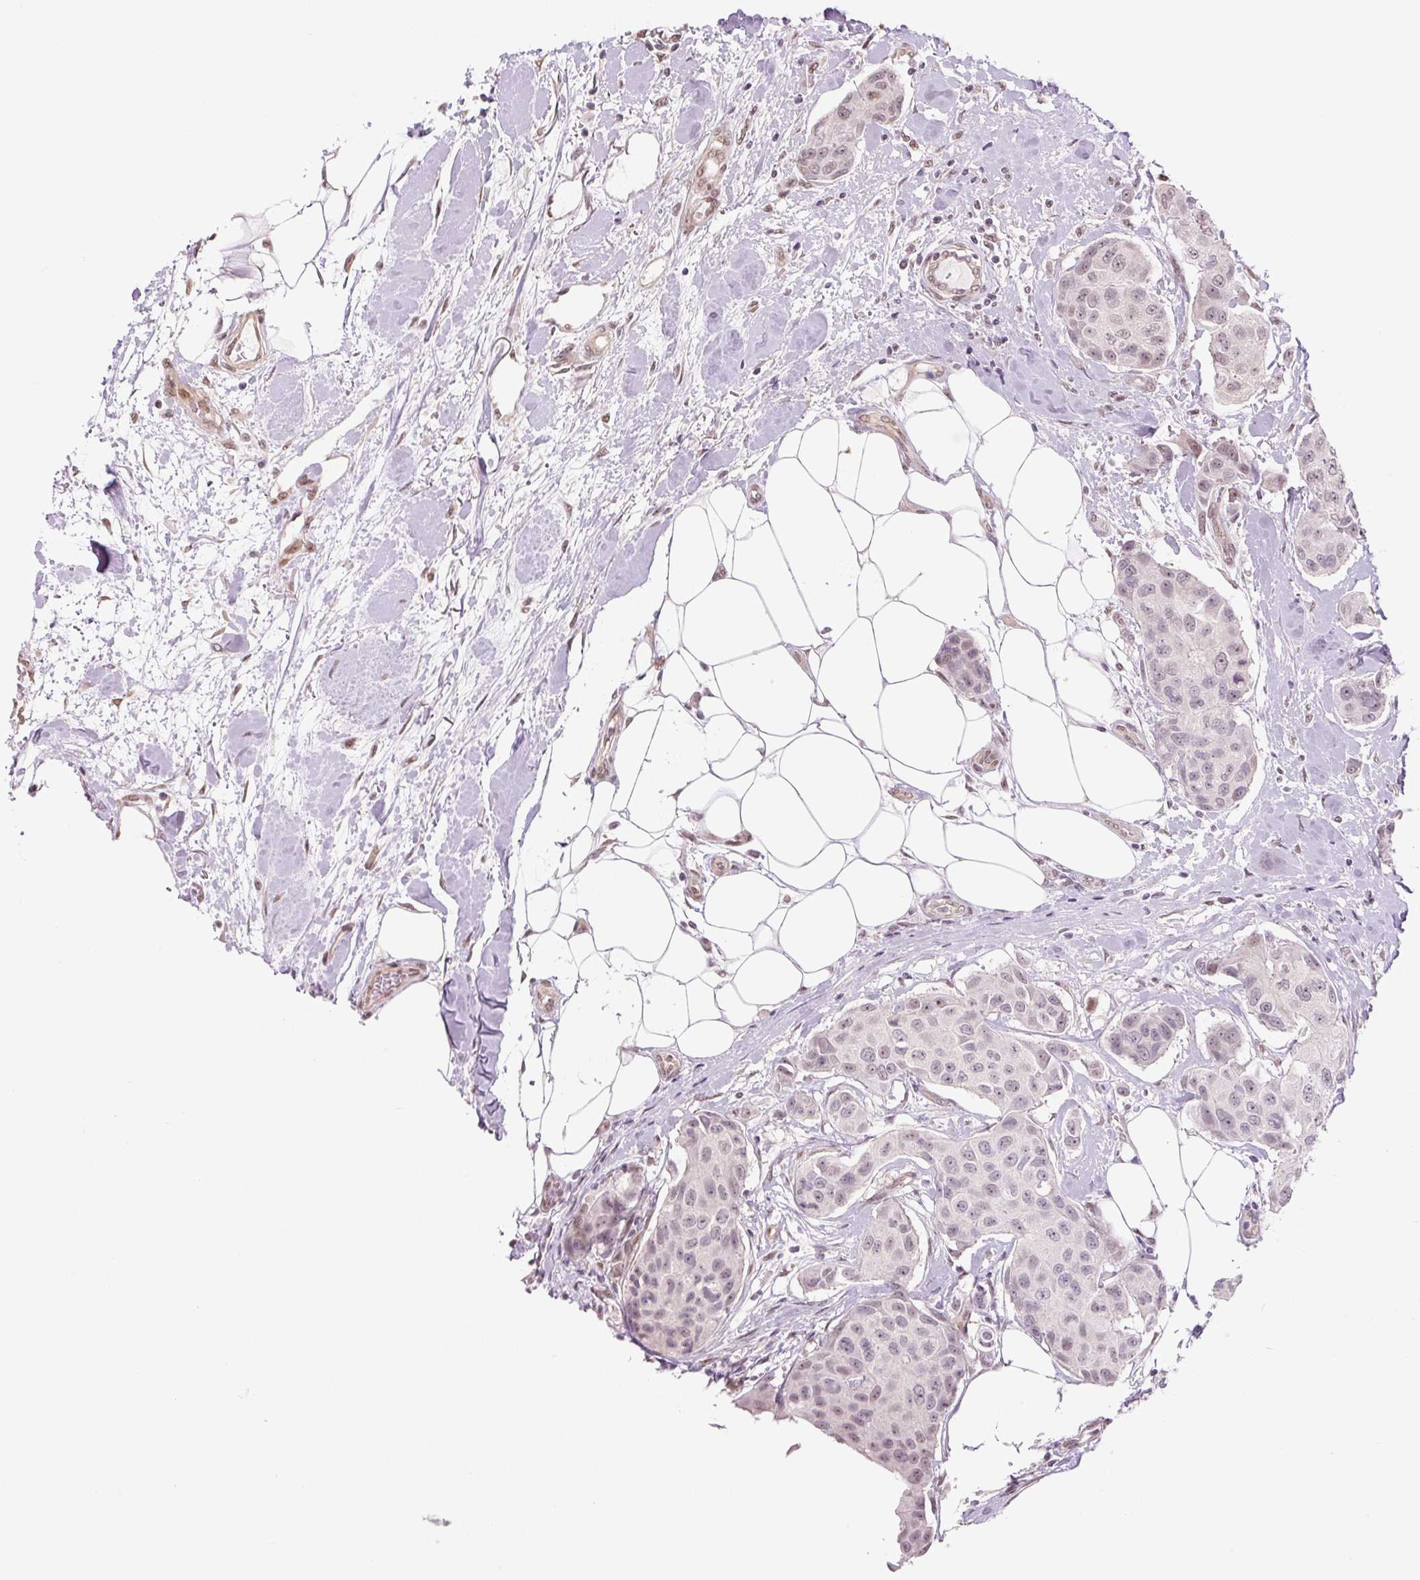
{"staining": {"intensity": "weak", "quantity": "<25%", "location": "nuclear"}, "tissue": "breast cancer", "cell_type": "Tumor cells", "image_type": "cancer", "snomed": [{"axis": "morphology", "description": "Duct carcinoma"}, {"axis": "topography", "description": "Breast"}, {"axis": "topography", "description": "Lymph node"}], "caption": "Breast cancer (invasive ductal carcinoma) stained for a protein using IHC reveals no staining tumor cells.", "gene": "TCFL5", "patient": {"sex": "female", "age": 80}}